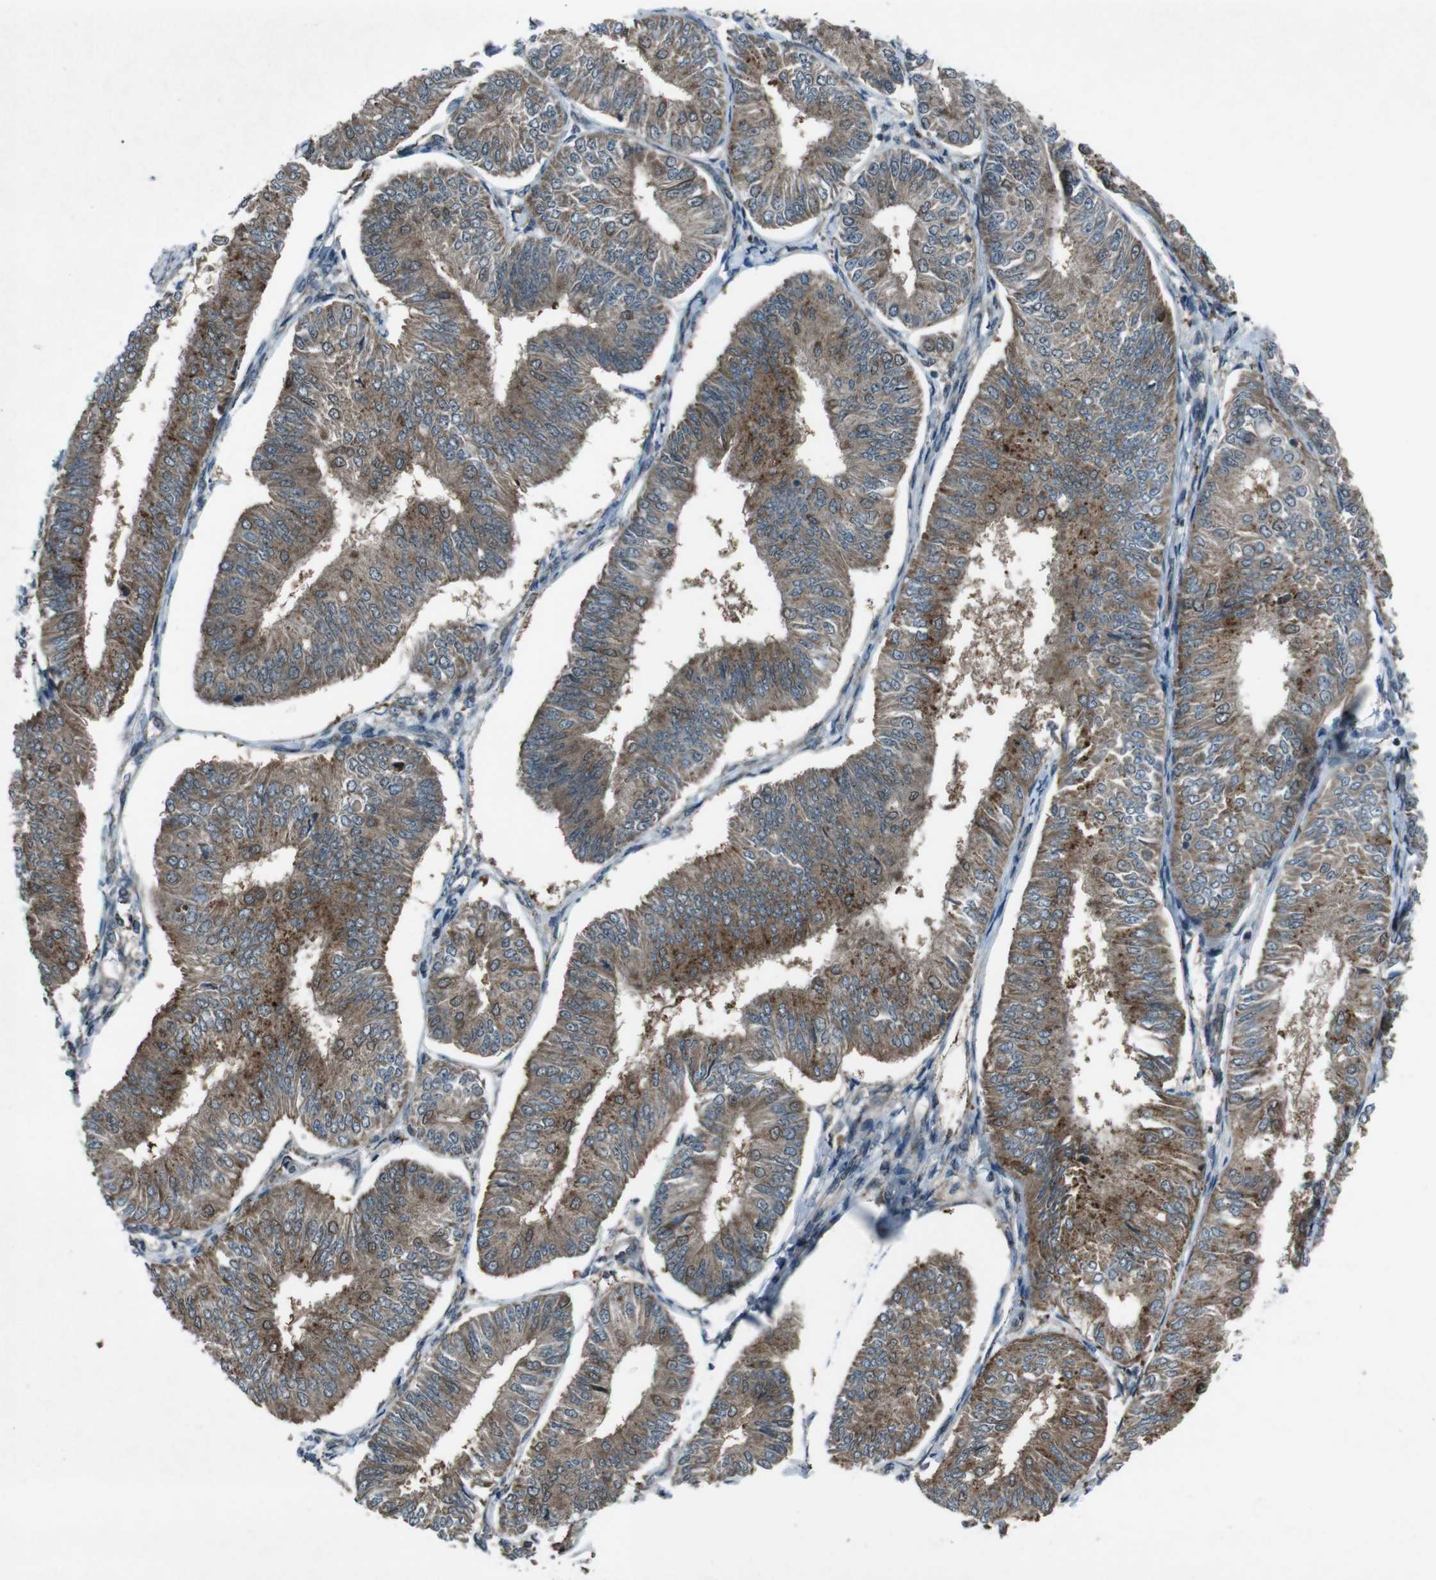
{"staining": {"intensity": "moderate", "quantity": ">75%", "location": "cytoplasmic/membranous"}, "tissue": "endometrial cancer", "cell_type": "Tumor cells", "image_type": "cancer", "snomed": [{"axis": "morphology", "description": "Adenocarcinoma, NOS"}, {"axis": "topography", "description": "Endometrium"}], "caption": "Adenocarcinoma (endometrial) stained for a protein (brown) shows moderate cytoplasmic/membranous positive positivity in approximately >75% of tumor cells.", "gene": "SLC27A4", "patient": {"sex": "female", "age": 58}}